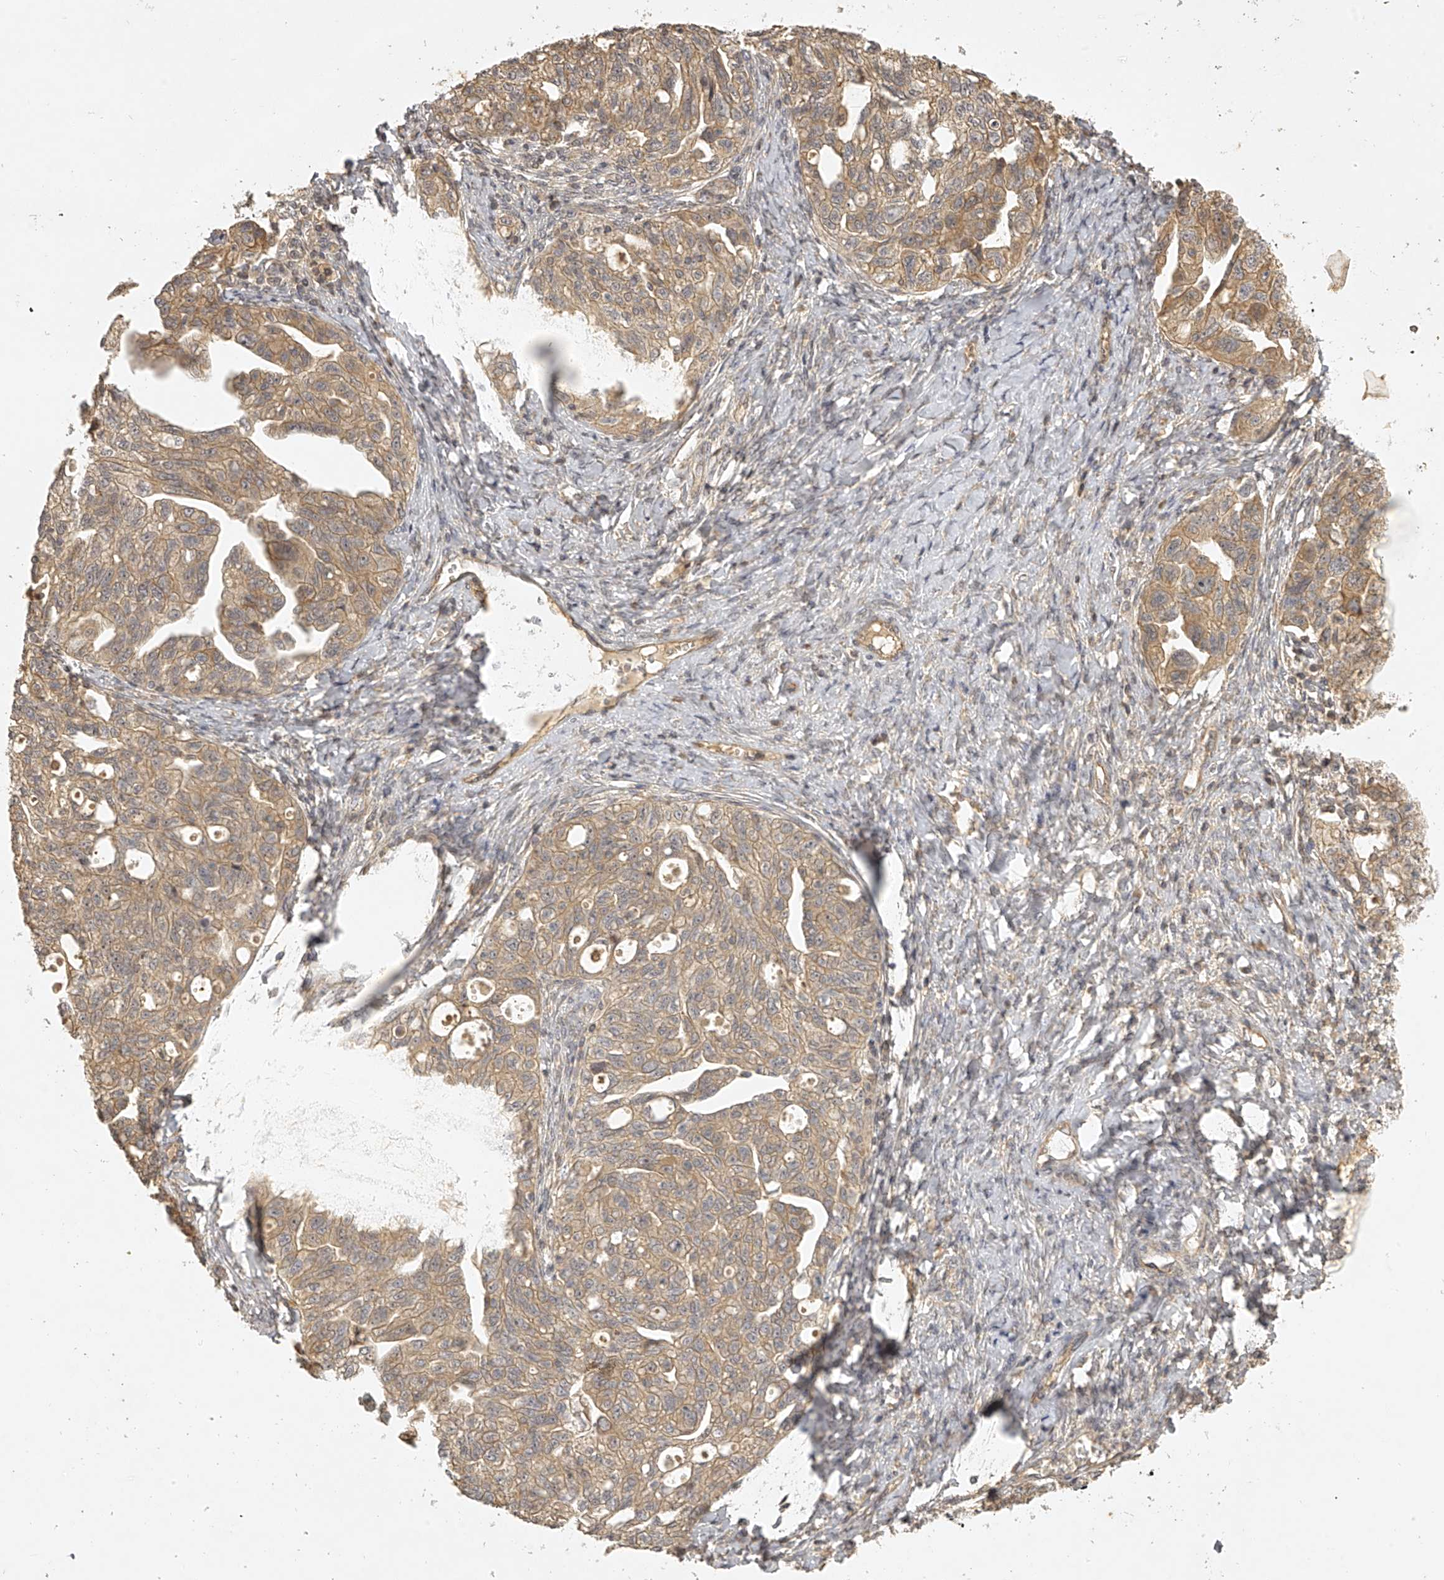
{"staining": {"intensity": "weak", "quantity": ">75%", "location": "cytoplasmic/membranous"}, "tissue": "ovarian cancer", "cell_type": "Tumor cells", "image_type": "cancer", "snomed": [{"axis": "morphology", "description": "Carcinoma, NOS"}, {"axis": "morphology", "description": "Cystadenocarcinoma, serous, NOS"}, {"axis": "topography", "description": "Ovary"}], "caption": "Immunohistochemical staining of human carcinoma (ovarian) demonstrates weak cytoplasmic/membranous protein expression in approximately >75% of tumor cells.", "gene": "NFS1", "patient": {"sex": "female", "age": 69}}